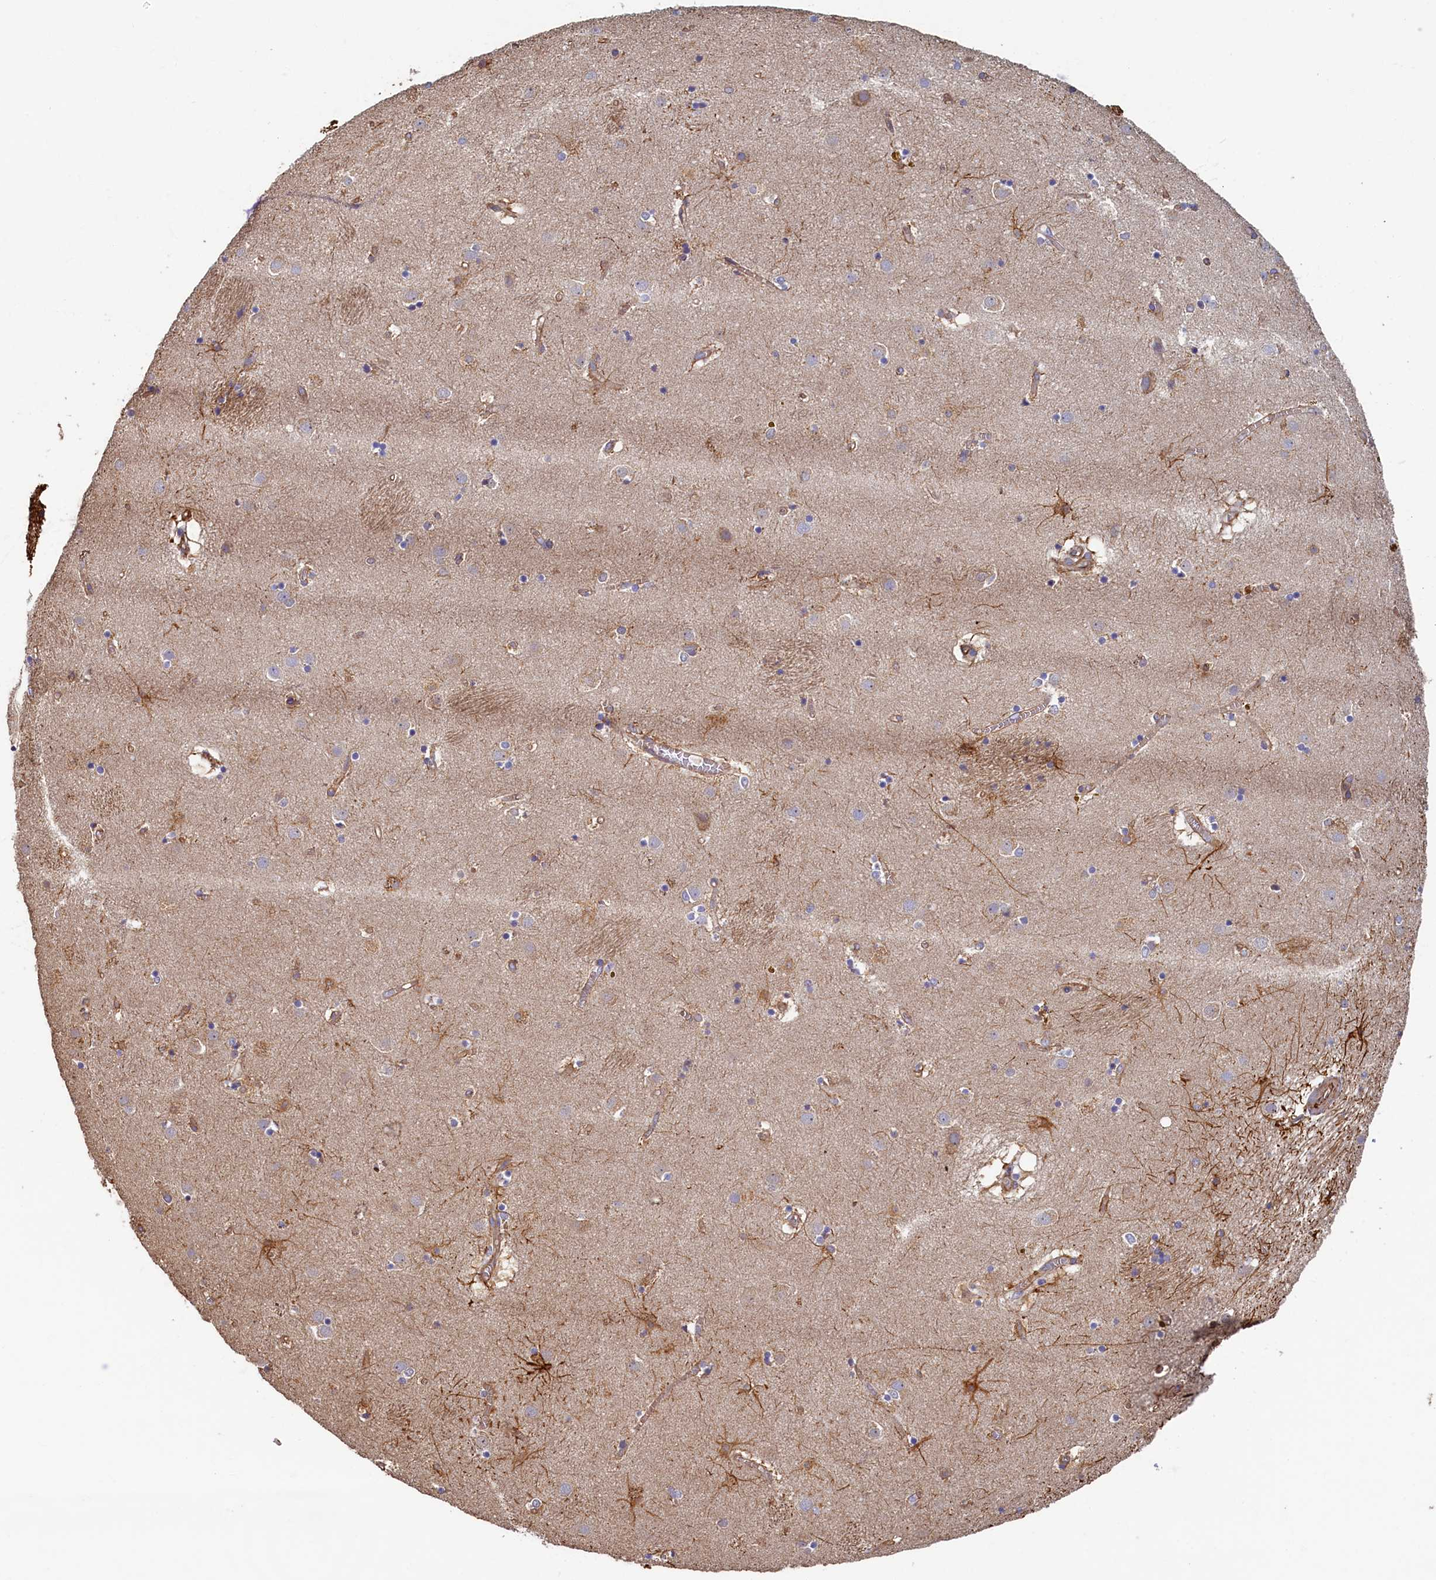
{"staining": {"intensity": "moderate", "quantity": "<25%", "location": "cytoplasmic/membranous"}, "tissue": "caudate", "cell_type": "Glial cells", "image_type": "normal", "snomed": [{"axis": "morphology", "description": "Normal tissue, NOS"}, {"axis": "topography", "description": "Lateral ventricle wall"}], "caption": "Glial cells demonstrate low levels of moderate cytoplasmic/membranous expression in about <25% of cells in unremarkable human caudate. The protein of interest is shown in brown color, while the nuclei are stained blue.", "gene": "LRRC57", "patient": {"sex": "male", "age": 70}}